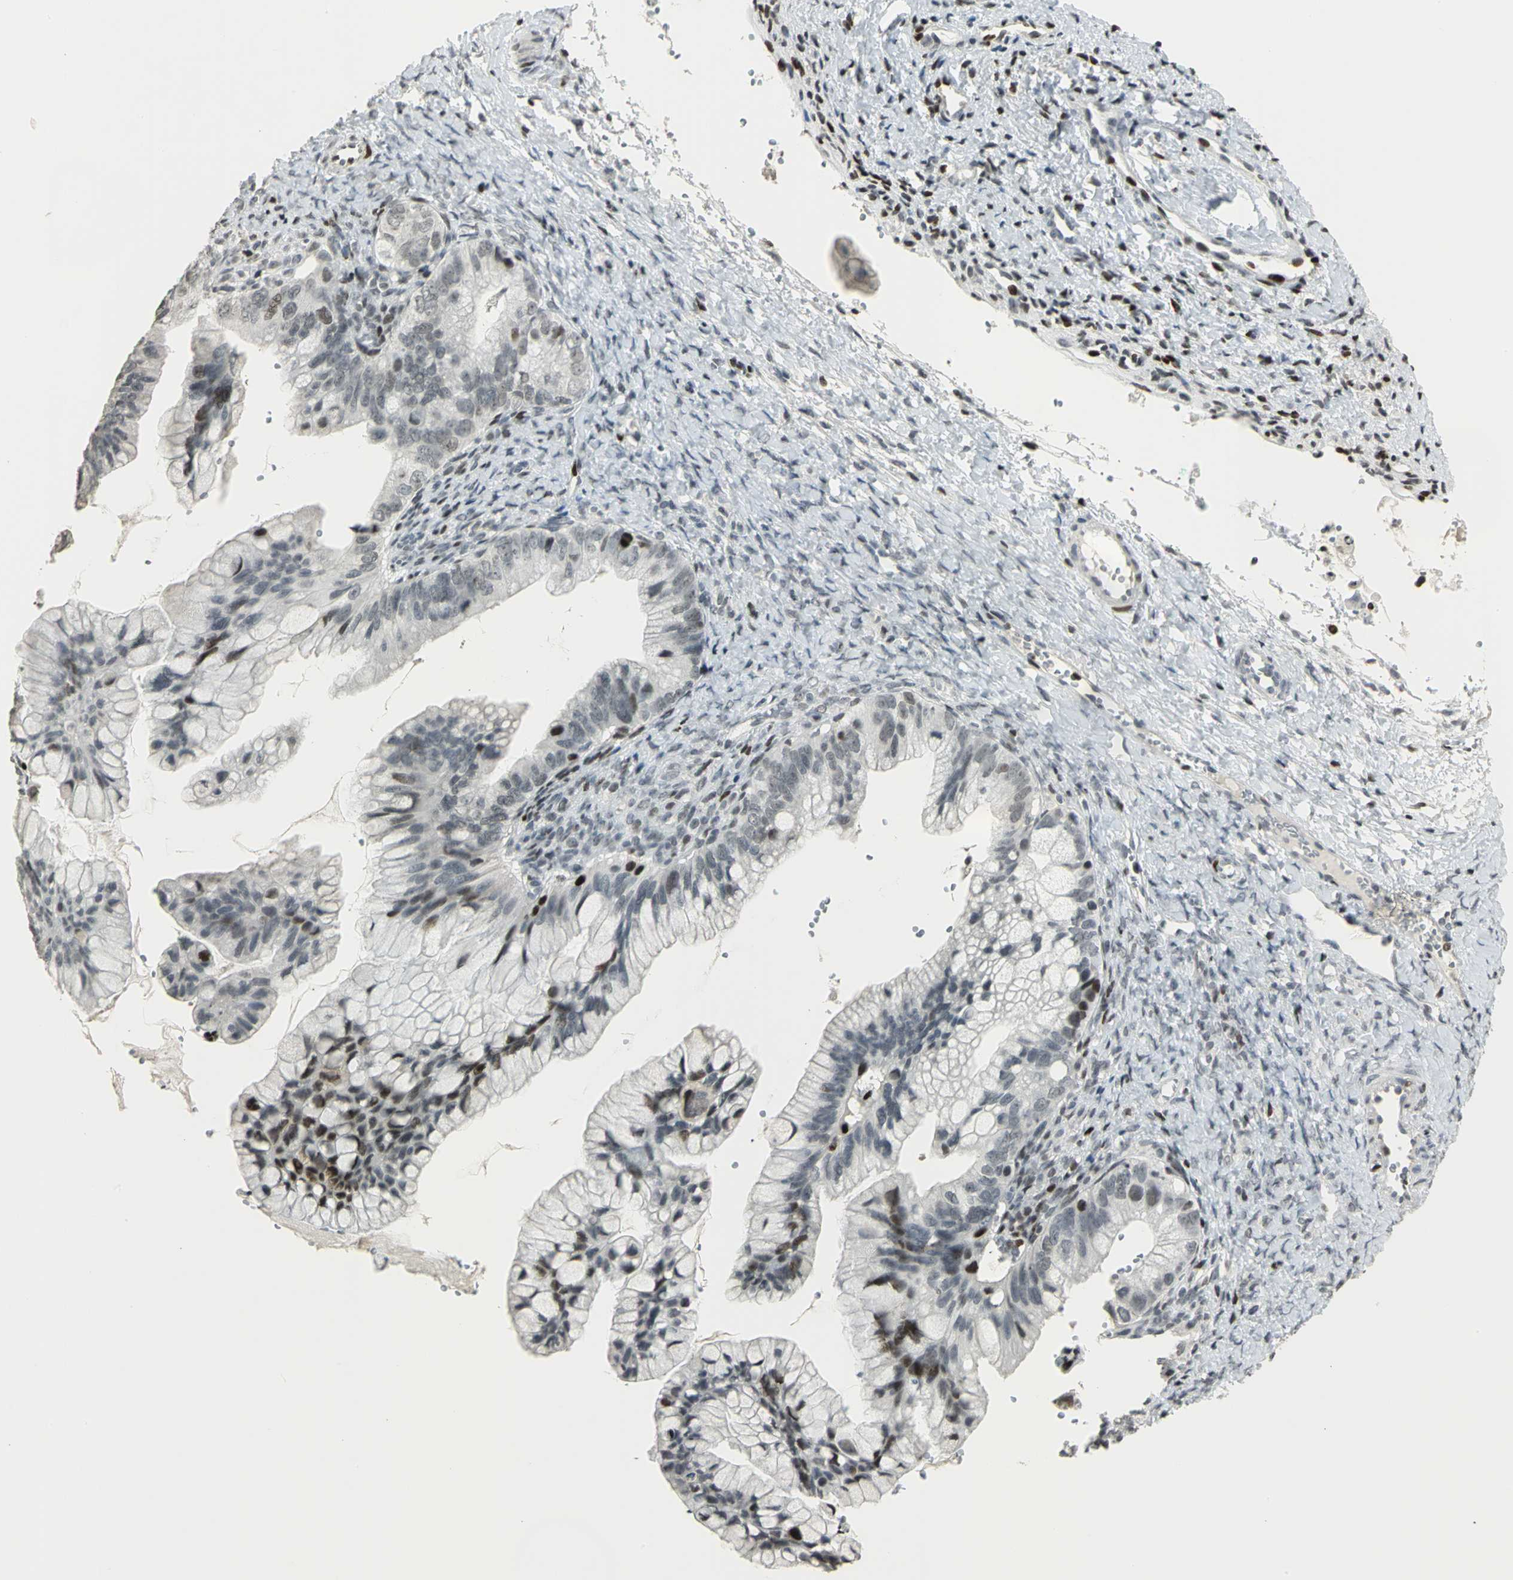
{"staining": {"intensity": "moderate", "quantity": "<25%", "location": "nuclear"}, "tissue": "ovarian cancer", "cell_type": "Tumor cells", "image_type": "cancer", "snomed": [{"axis": "morphology", "description": "Cystadenocarcinoma, mucinous, NOS"}, {"axis": "topography", "description": "Ovary"}], "caption": "IHC of human ovarian cancer (mucinous cystadenocarcinoma) demonstrates low levels of moderate nuclear positivity in about <25% of tumor cells. (IHC, brightfield microscopy, high magnification).", "gene": "KDM1A", "patient": {"sex": "female", "age": 36}}